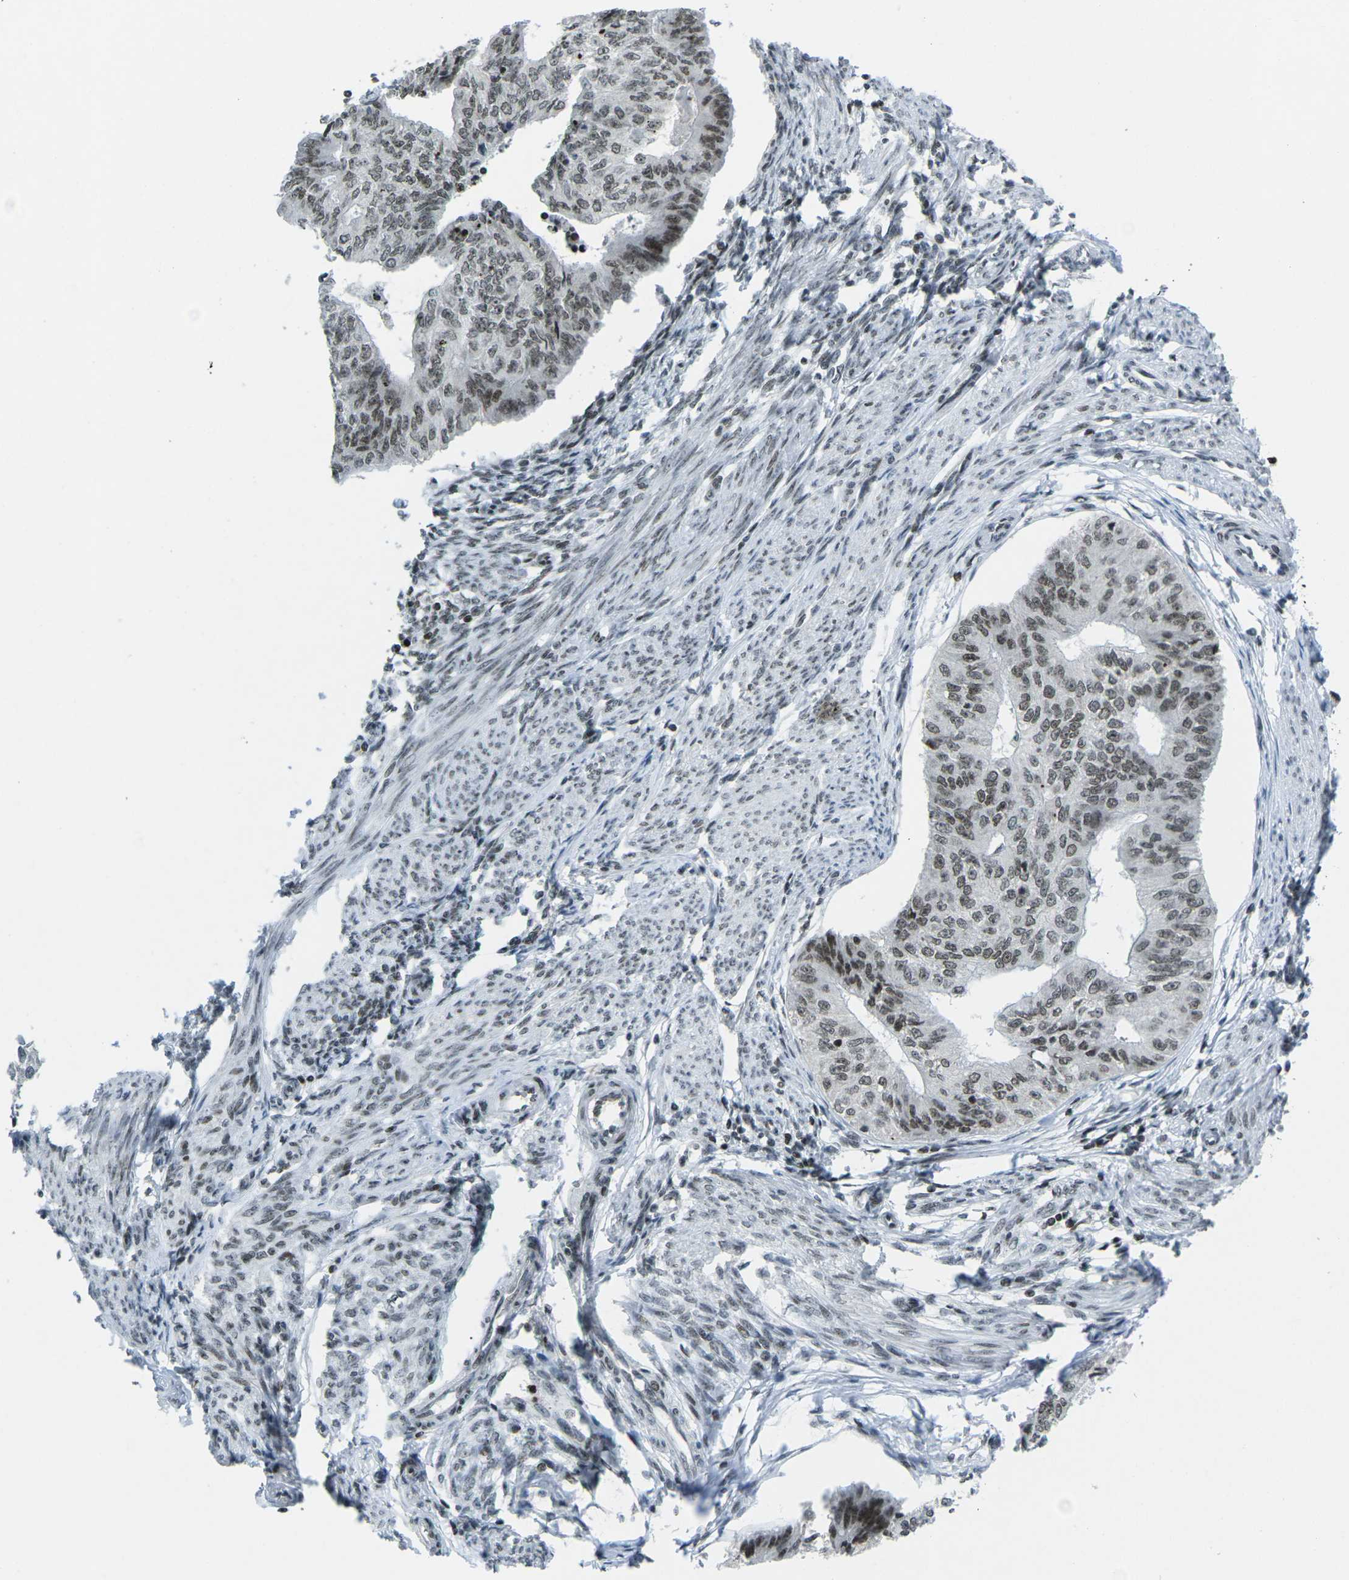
{"staining": {"intensity": "weak", "quantity": "25%-75%", "location": "nuclear"}, "tissue": "endometrial cancer", "cell_type": "Tumor cells", "image_type": "cancer", "snomed": [{"axis": "morphology", "description": "Adenocarcinoma, NOS"}, {"axis": "topography", "description": "Endometrium"}], "caption": "Immunohistochemistry (DAB (3,3'-diaminobenzidine)) staining of human endometrial adenocarcinoma reveals weak nuclear protein staining in approximately 25%-75% of tumor cells. (DAB (3,3'-diaminobenzidine) IHC with brightfield microscopy, high magnification).", "gene": "EME1", "patient": {"sex": "female", "age": 32}}